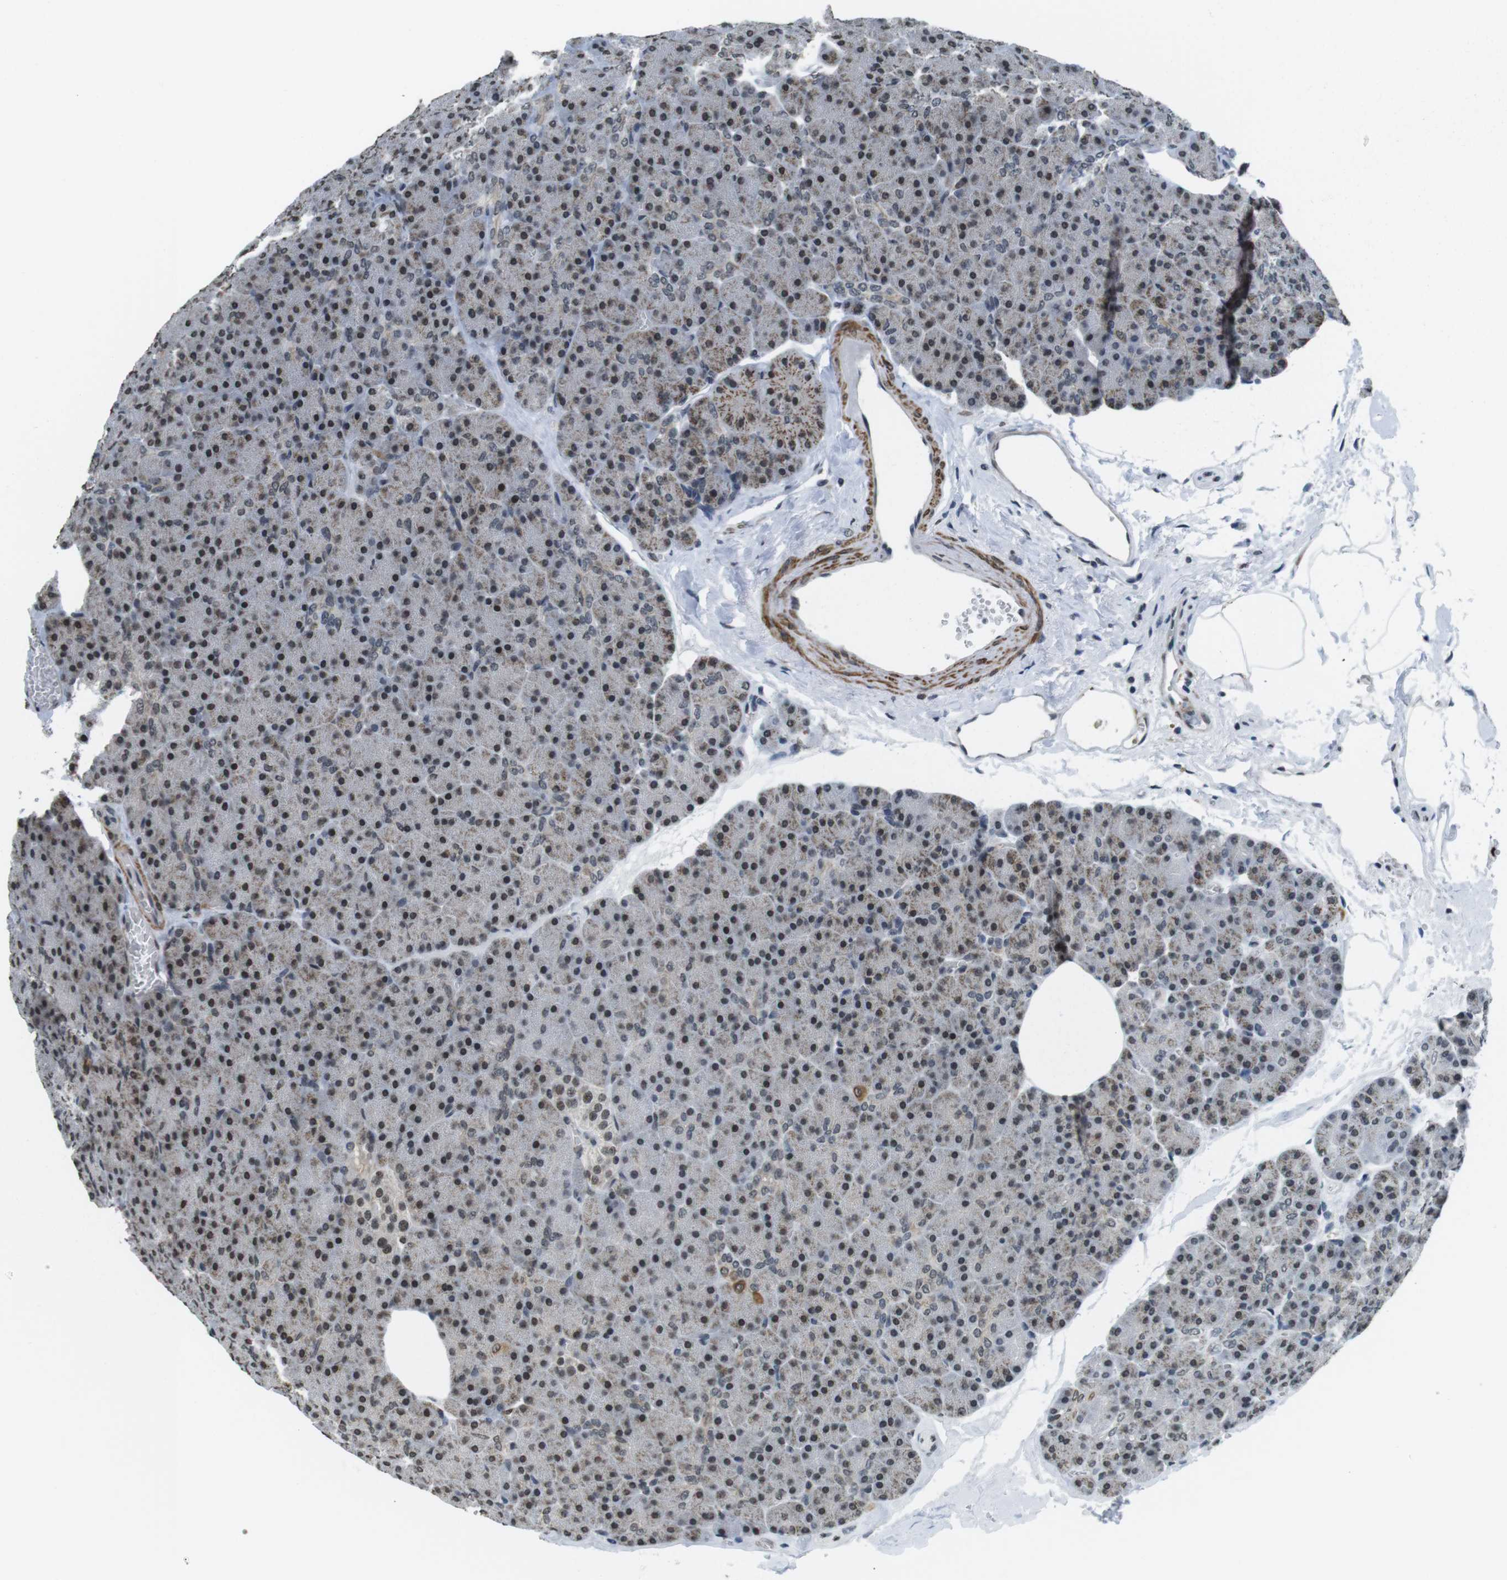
{"staining": {"intensity": "moderate", "quantity": ">75%", "location": "nuclear"}, "tissue": "pancreas", "cell_type": "Exocrine glandular cells", "image_type": "normal", "snomed": [{"axis": "morphology", "description": "Normal tissue, NOS"}, {"axis": "topography", "description": "Pancreas"}], "caption": "Moderate nuclear staining for a protein is seen in about >75% of exocrine glandular cells of benign pancreas using IHC.", "gene": "USP7", "patient": {"sex": "female", "age": 35}}